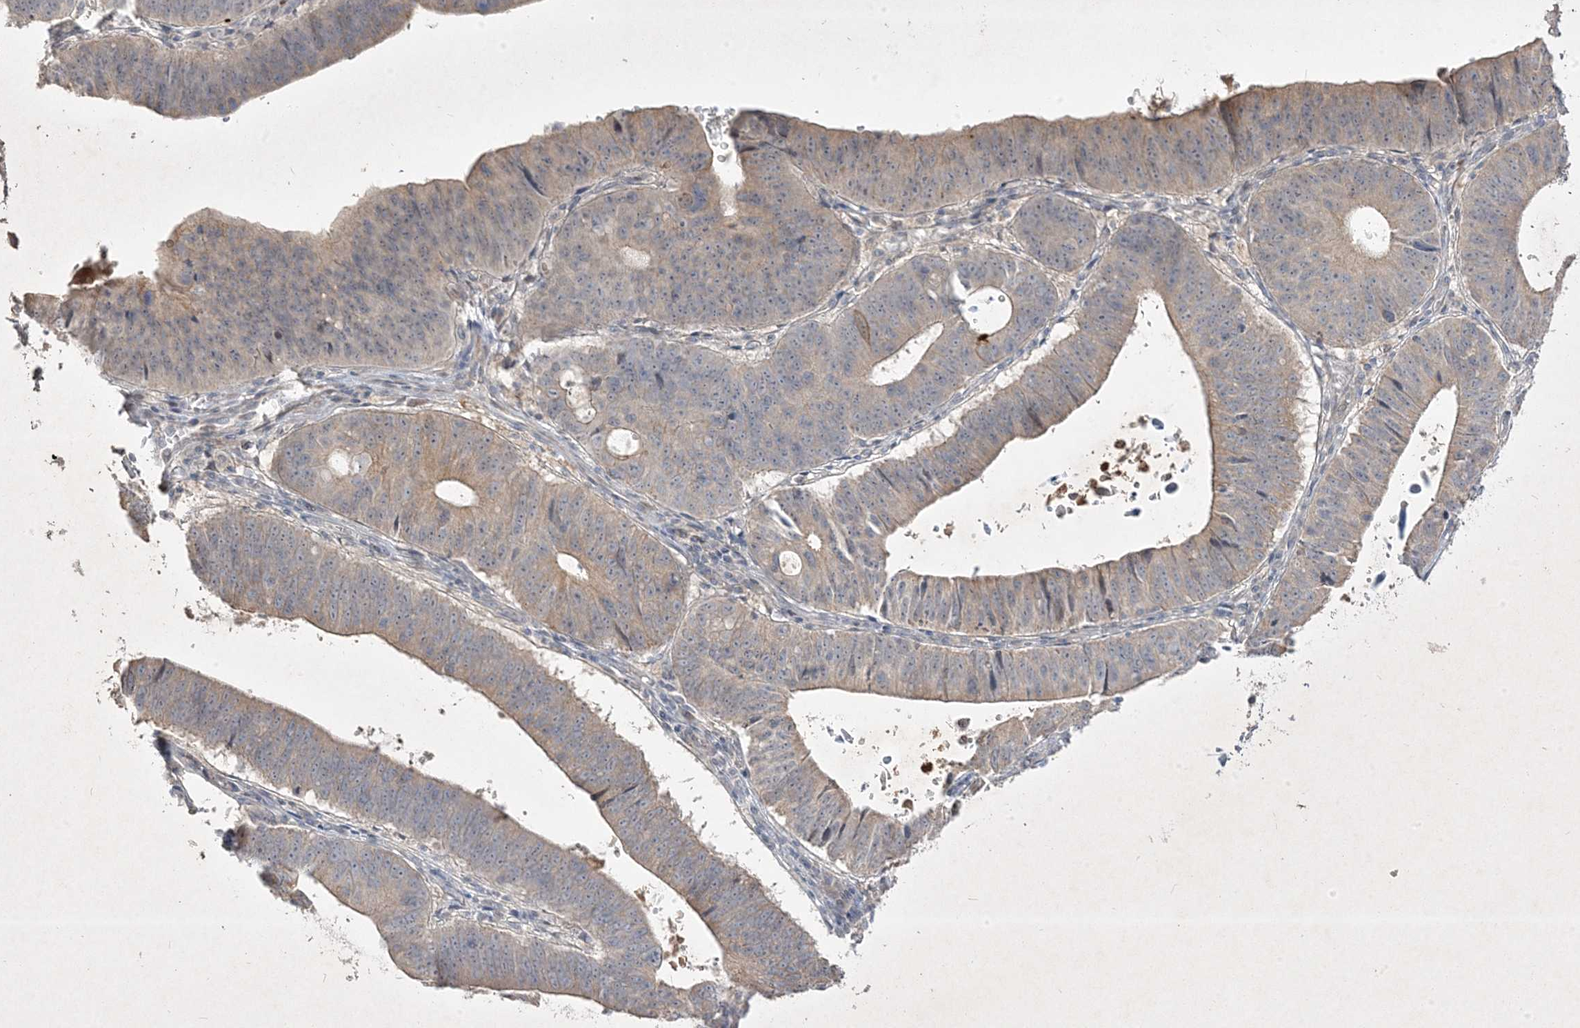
{"staining": {"intensity": "strong", "quantity": "<25%", "location": "cytoplasmic/membranous"}, "tissue": "stomach cancer", "cell_type": "Tumor cells", "image_type": "cancer", "snomed": [{"axis": "morphology", "description": "Adenocarcinoma, NOS"}, {"axis": "topography", "description": "Stomach"}], "caption": "Stomach cancer stained with a brown dye demonstrates strong cytoplasmic/membranous positive expression in about <25% of tumor cells.", "gene": "RGL4", "patient": {"sex": "male", "age": 59}}